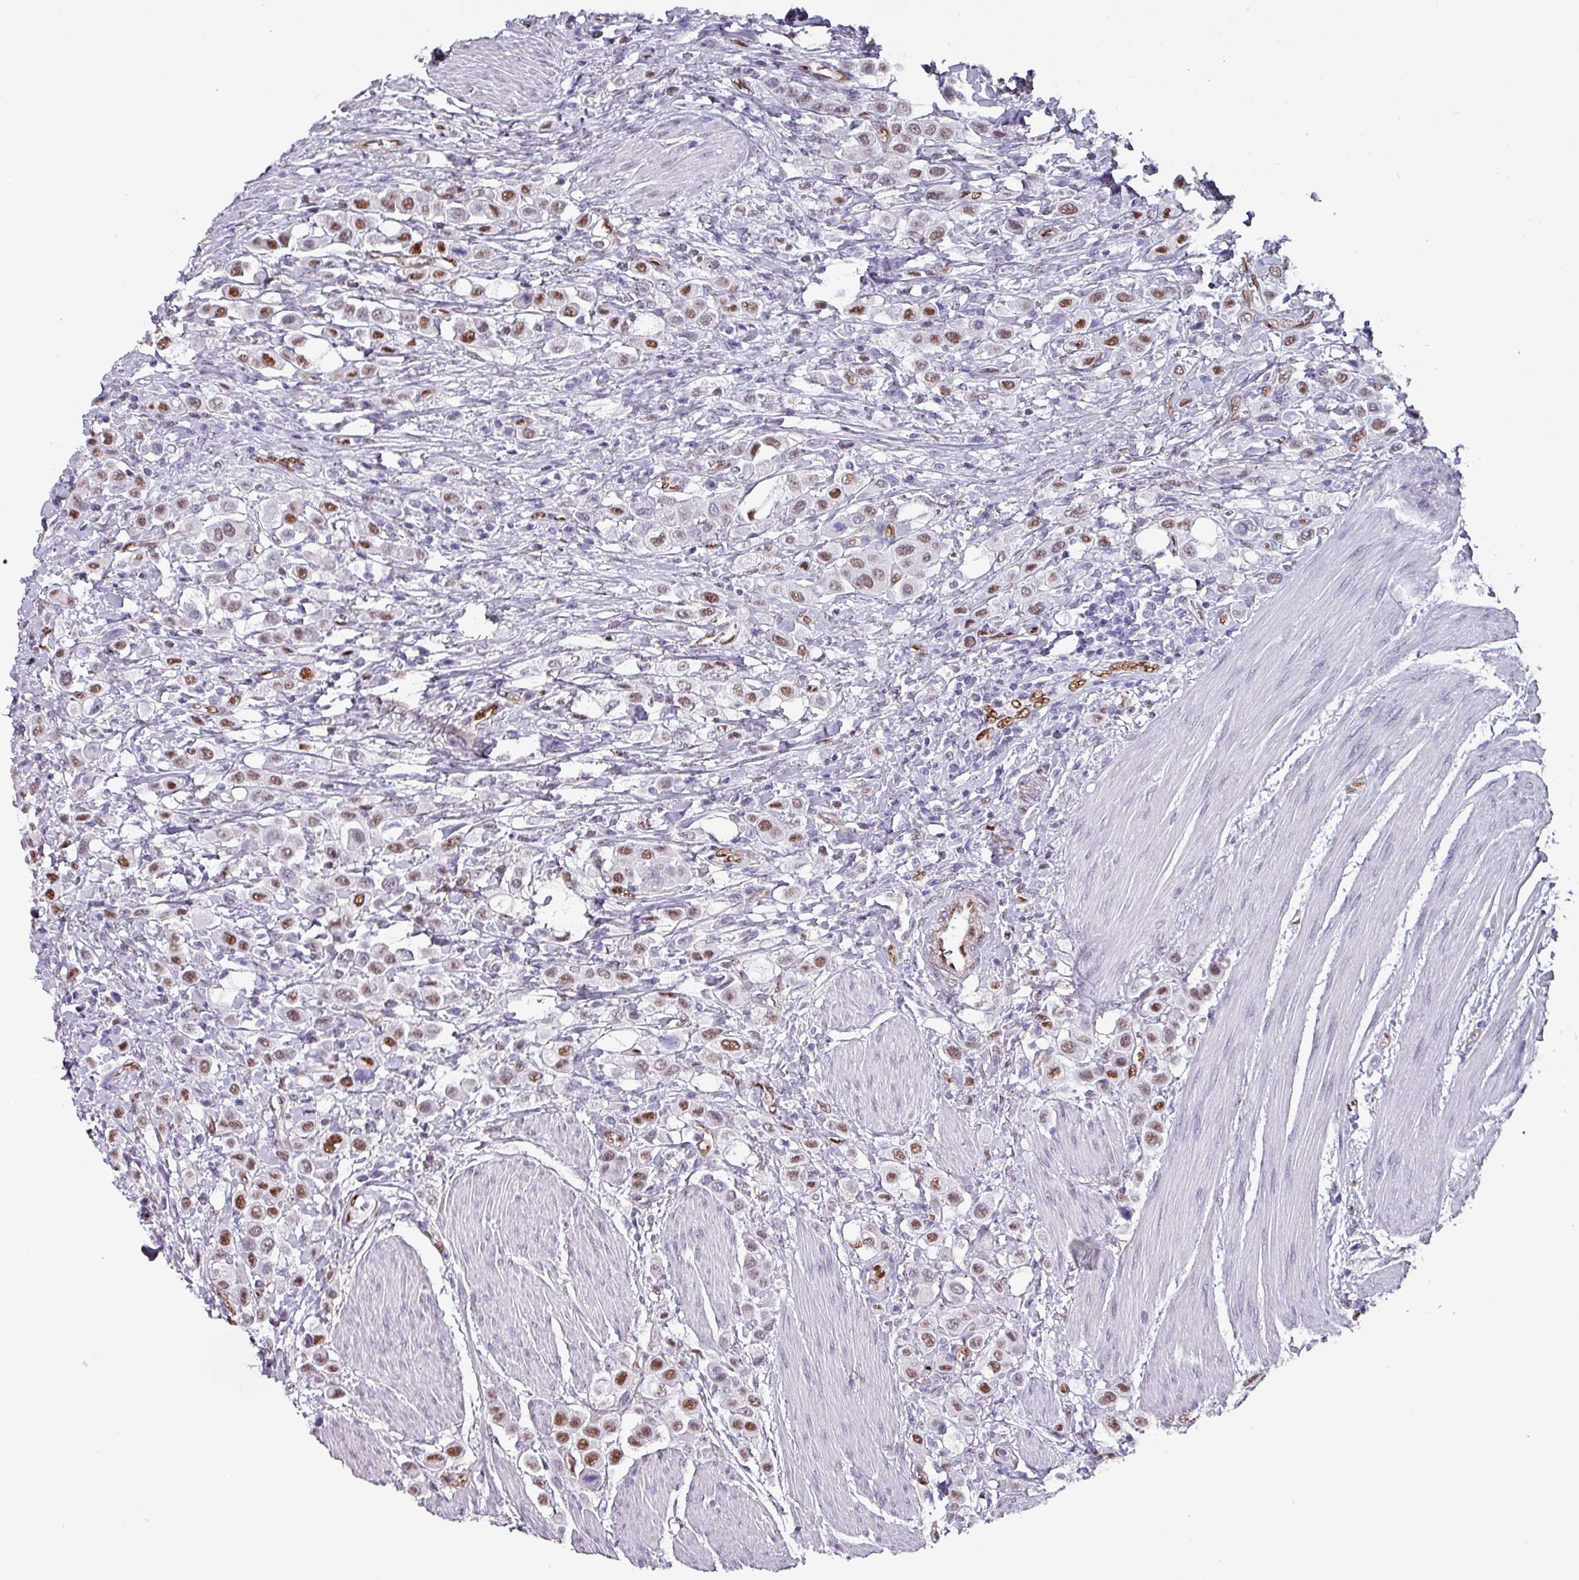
{"staining": {"intensity": "moderate", "quantity": ">75%", "location": "nuclear"}, "tissue": "urothelial cancer", "cell_type": "Tumor cells", "image_type": "cancer", "snomed": [{"axis": "morphology", "description": "Urothelial carcinoma, High grade"}, {"axis": "topography", "description": "Urinary bladder"}], "caption": "Urothelial cancer stained for a protein (brown) shows moderate nuclear positive expression in about >75% of tumor cells.", "gene": "ZNF816-ZNF321P", "patient": {"sex": "male", "age": 50}}